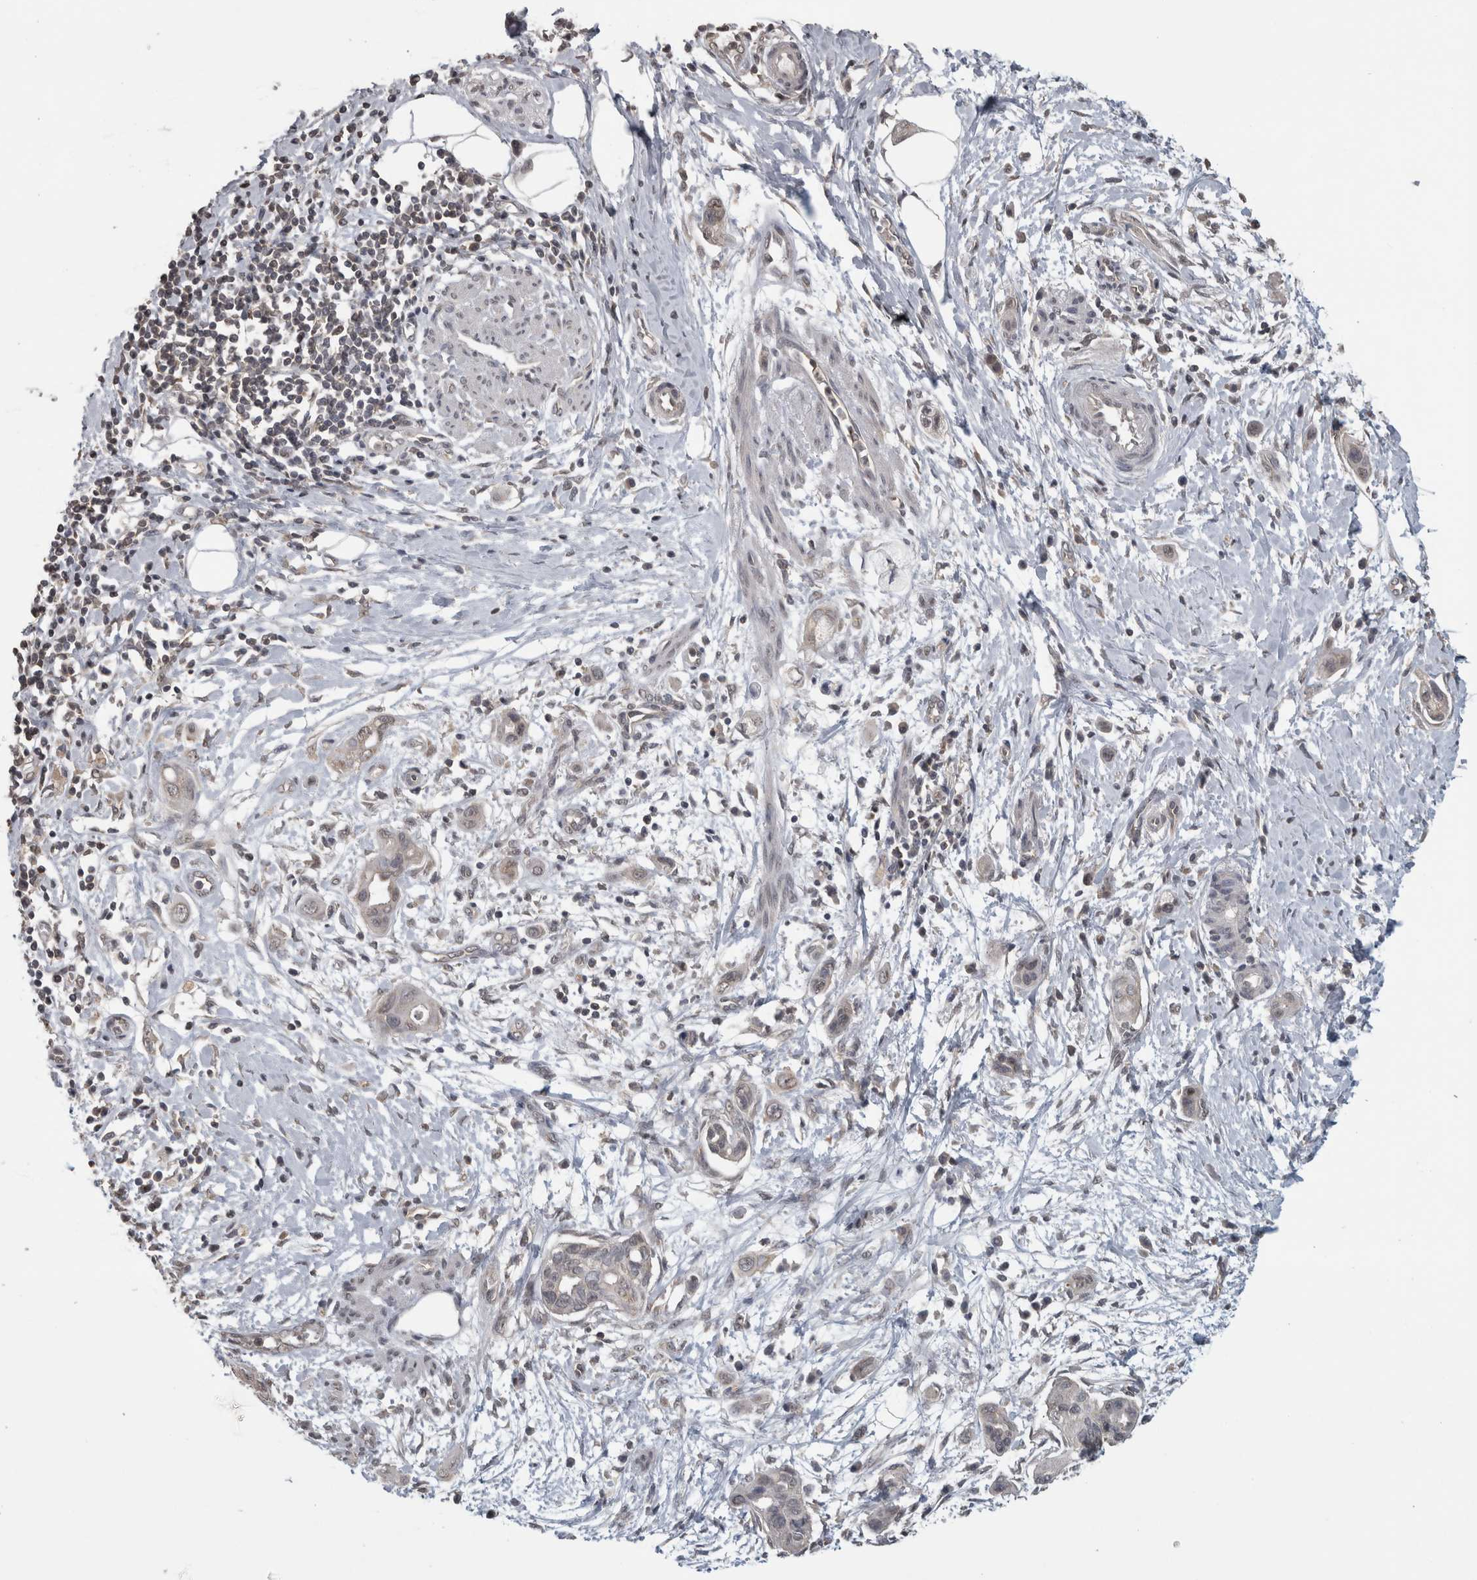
{"staining": {"intensity": "negative", "quantity": "none", "location": "none"}, "tissue": "pancreatic cancer", "cell_type": "Tumor cells", "image_type": "cancer", "snomed": [{"axis": "morphology", "description": "Adenocarcinoma, NOS"}, {"axis": "topography", "description": "Pancreas"}], "caption": "DAB (3,3'-diaminobenzidine) immunohistochemical staining of pancreatic cancer (adenocarcinoma) reveals no significant positivity in tumor cells.", "gene": "ATXN2", "patient": {"sex": "male", "age": 59}}